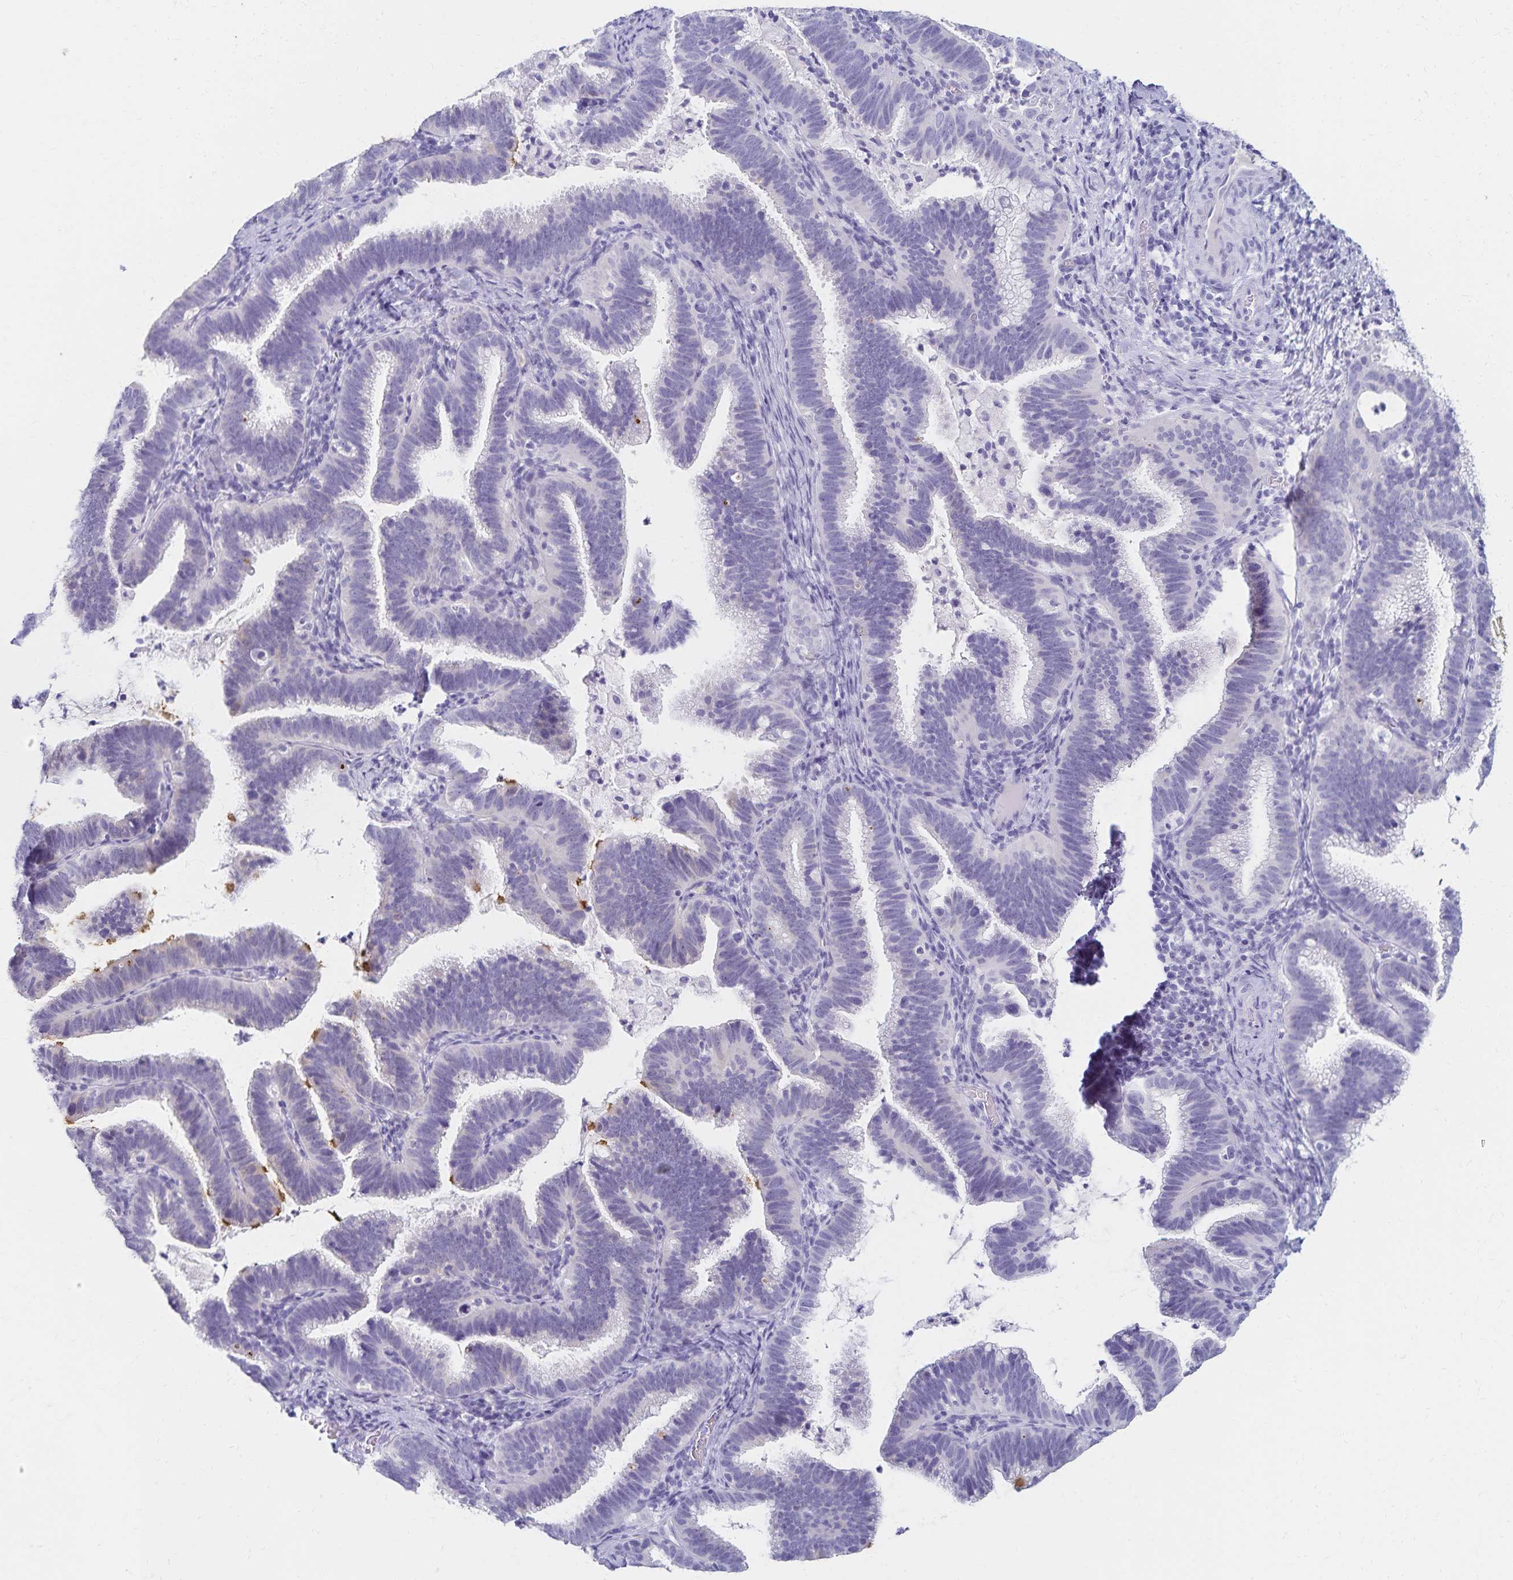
{"staining": {"intensity": "negative", "quantity": "none", "location": "none"}, "tissue": "cervical cancer", "cell_type": "Tumor cells", "image_type": "cancer", "snomed": [{"axis": "morphology", "description": "Adenocarcinoma, NOS"}, {"axis": "topography", "description": "Cervix"}], "caption": "An image of human adenocarcinoma (cervical) is negative for staining in tumor cells. The staining was performed using DAB (3,3'-diaminobenzidine) to visualize the protein expression in brown, while the nuclei were stained in blue with hematoxylin (Magnification: 20x).", "gene": "C2orf50", "patient": {"sex": "female", "age": 61}}